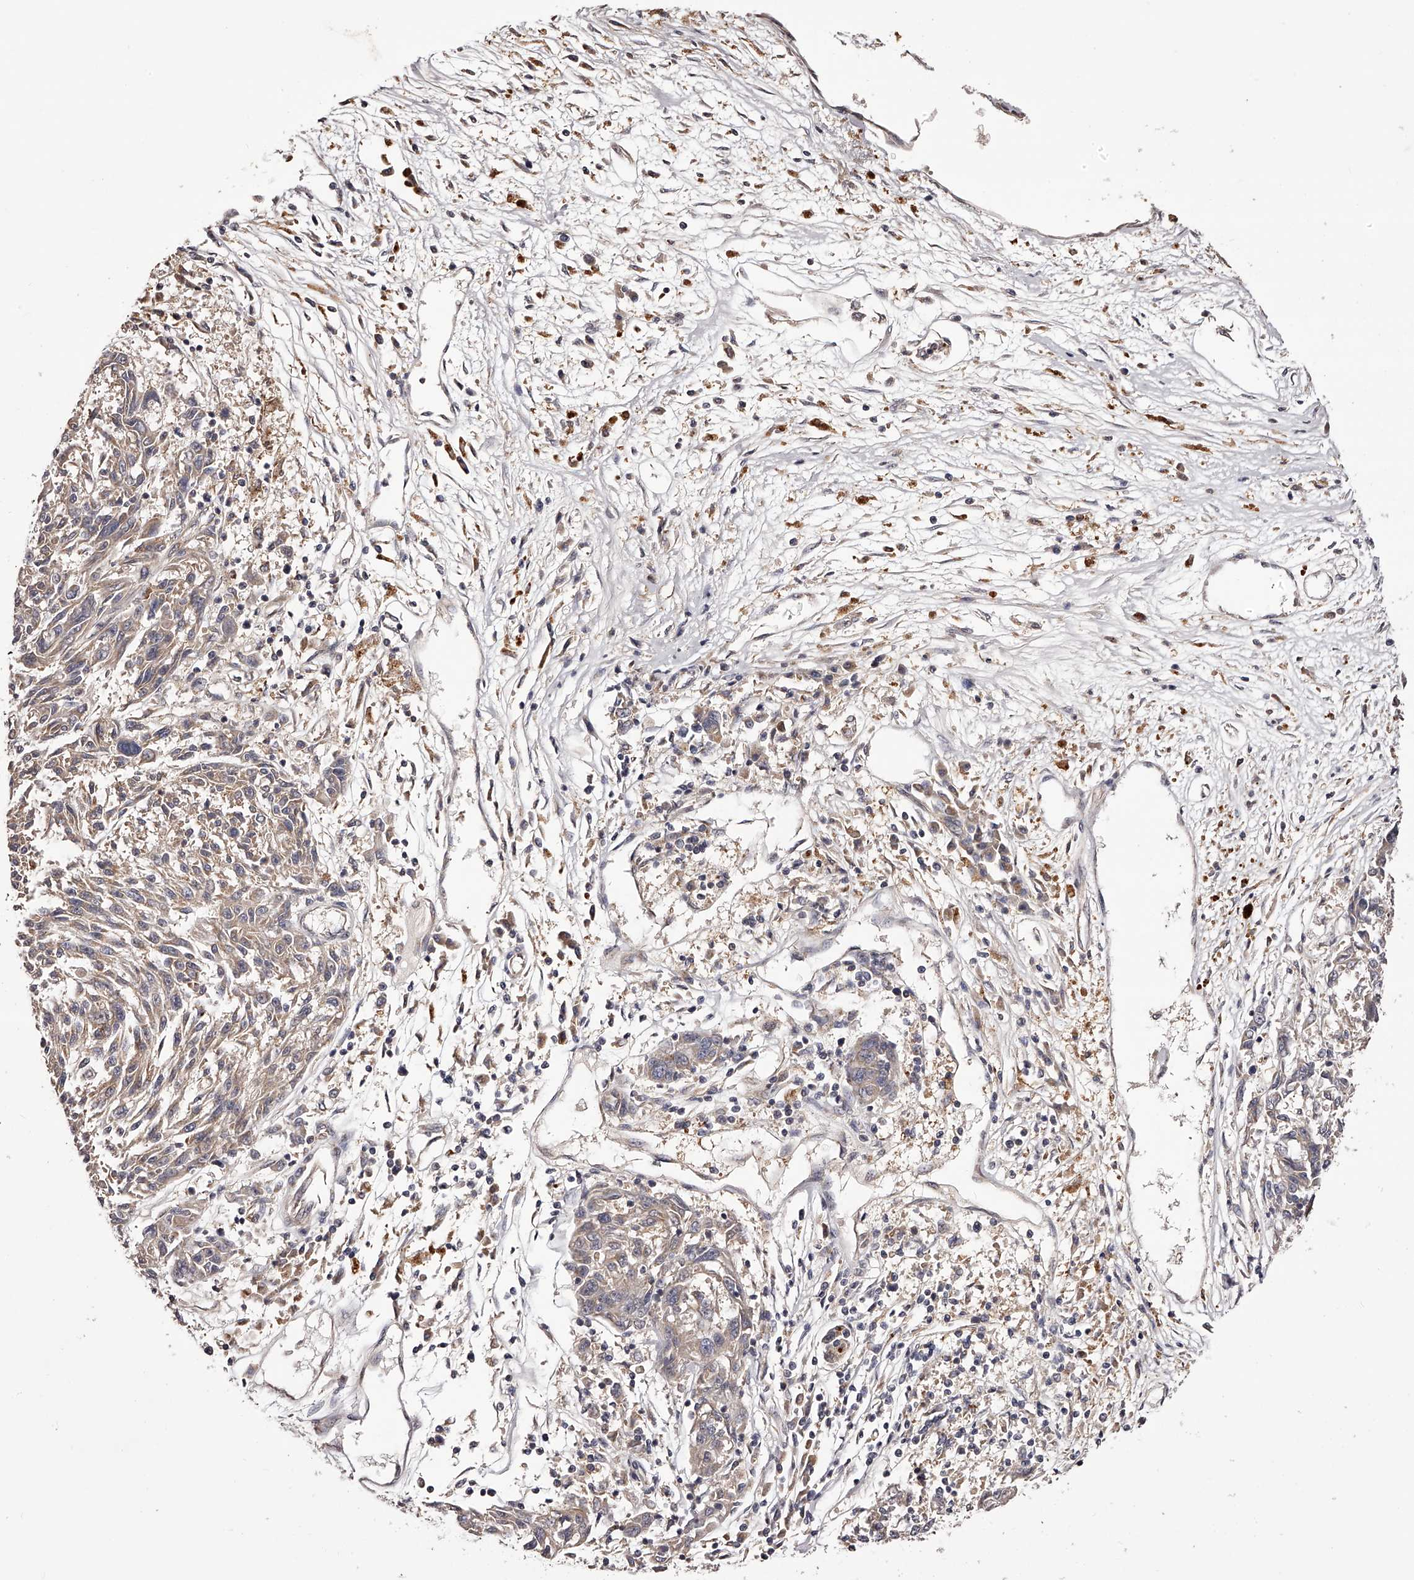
{"staining": {"intensity": "weak", "quantity": ">75%", "location": "cytoplasmic/membranous"}, "tissue": "melanoma", "cell_type": "Tumor cells", "image_type": "cancer", "snomed": [{"axis": "morphology", "description": "Malignant melanoma, NOS"}, {"axis": "topography", "description": "Skin"}], "caption": "A brown stain labels weak cytoplasmic/membranous staining of a protein in malignant melanoma tumor cells.", "gene": "ODF2L", "patient": {"sex": "male", "age": 53}}